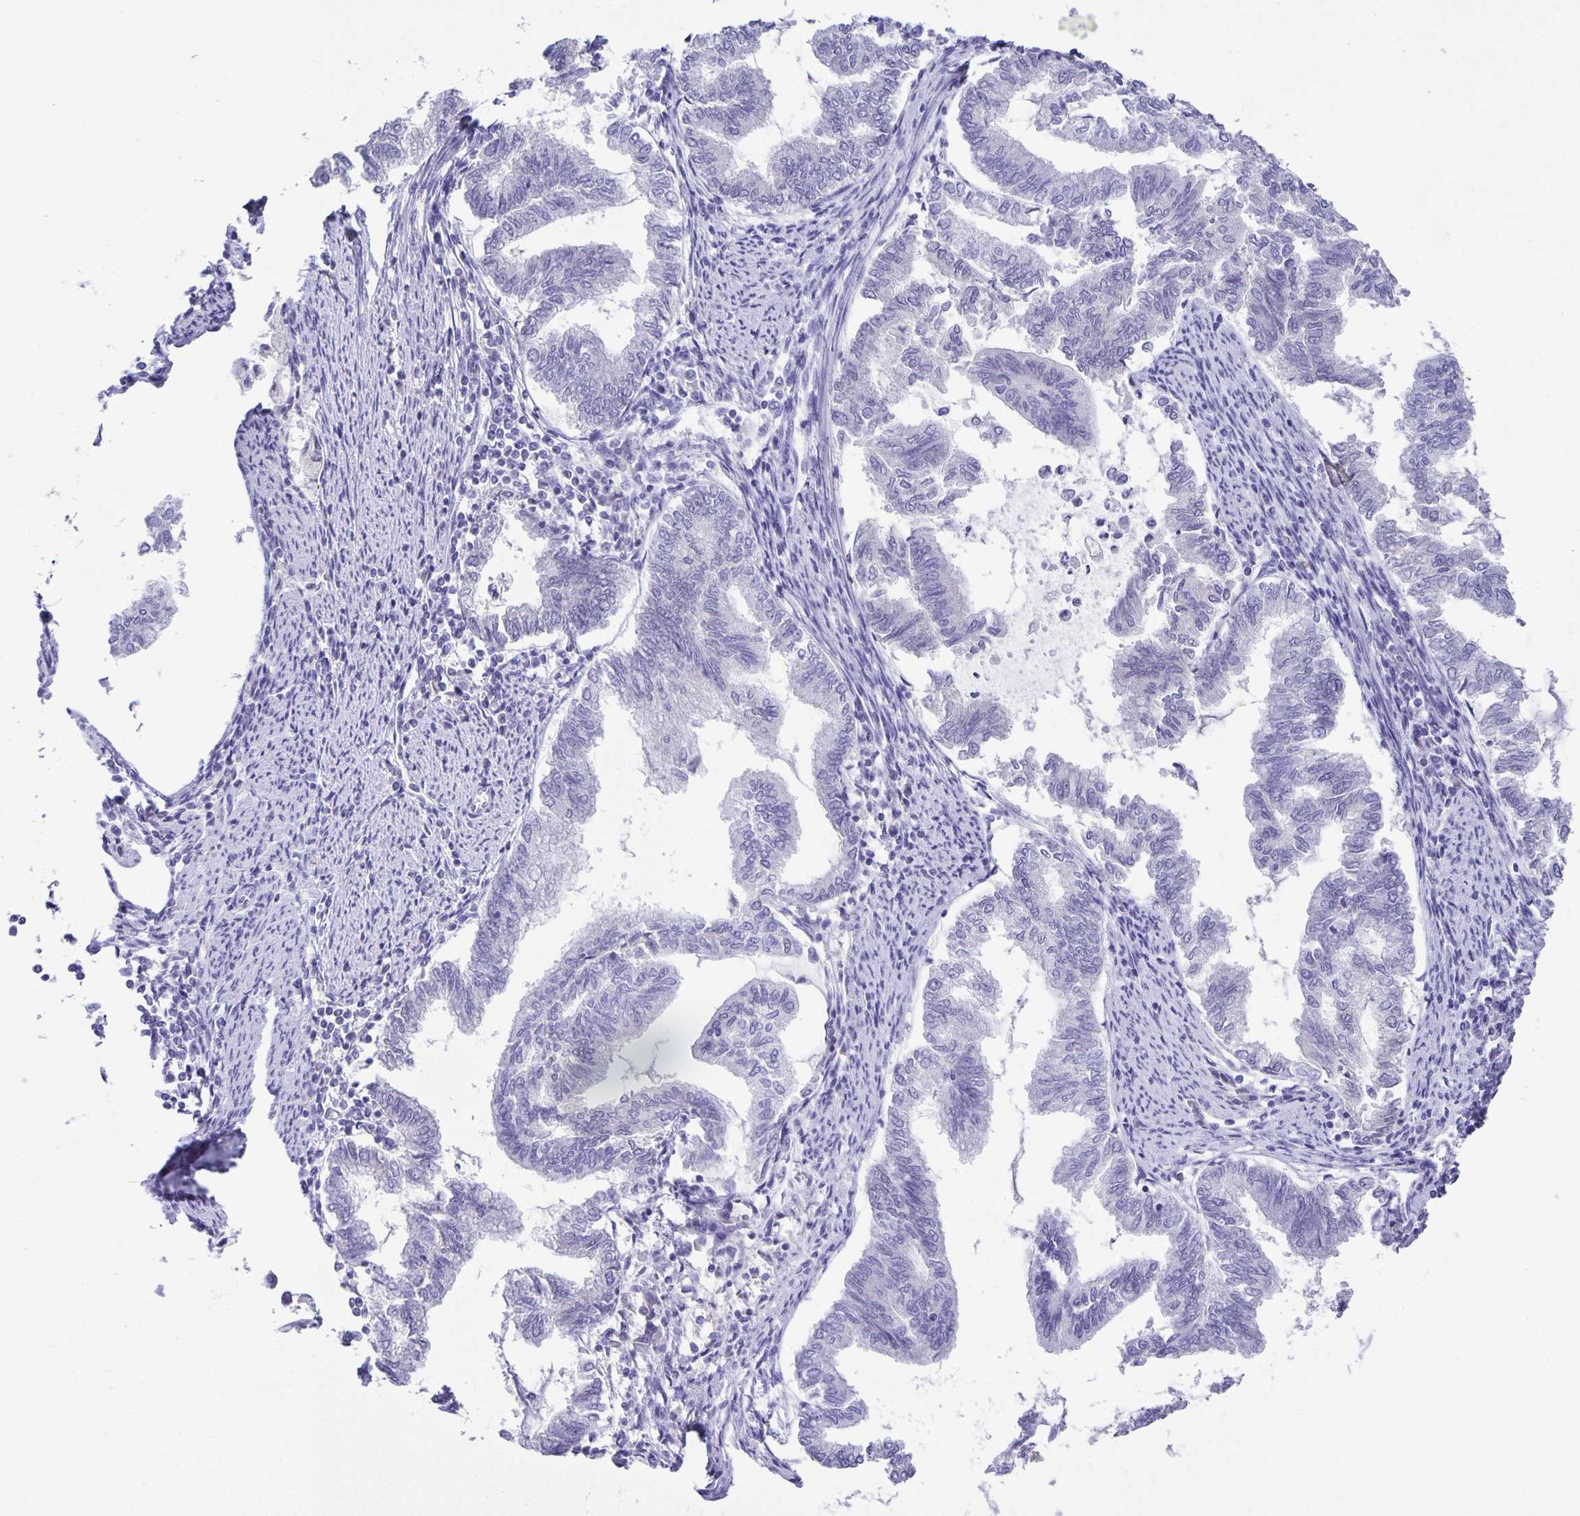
{"staining": {"intensity": "negative", "quantity": "none", "location": "none"}, "tissue": "endometrial cancer", "cell_type": "Tumor cells", "image_type": "cancer", "snomed": [{"axis": "morphology", "description": "Adenocarcinoma, NOS"}, {"axis": "topography", "description": "Endometrium"}], "caption": "Image shows no protein staining in tumor cells of endometrial cancer (adenocarcinoma) tissue. (DAB (3,3'-diaminobenzidine) IHC with hematoxylin counter stain).", "gene": "UBQLN3", "patient": {"sex": "female", "age": 79}}